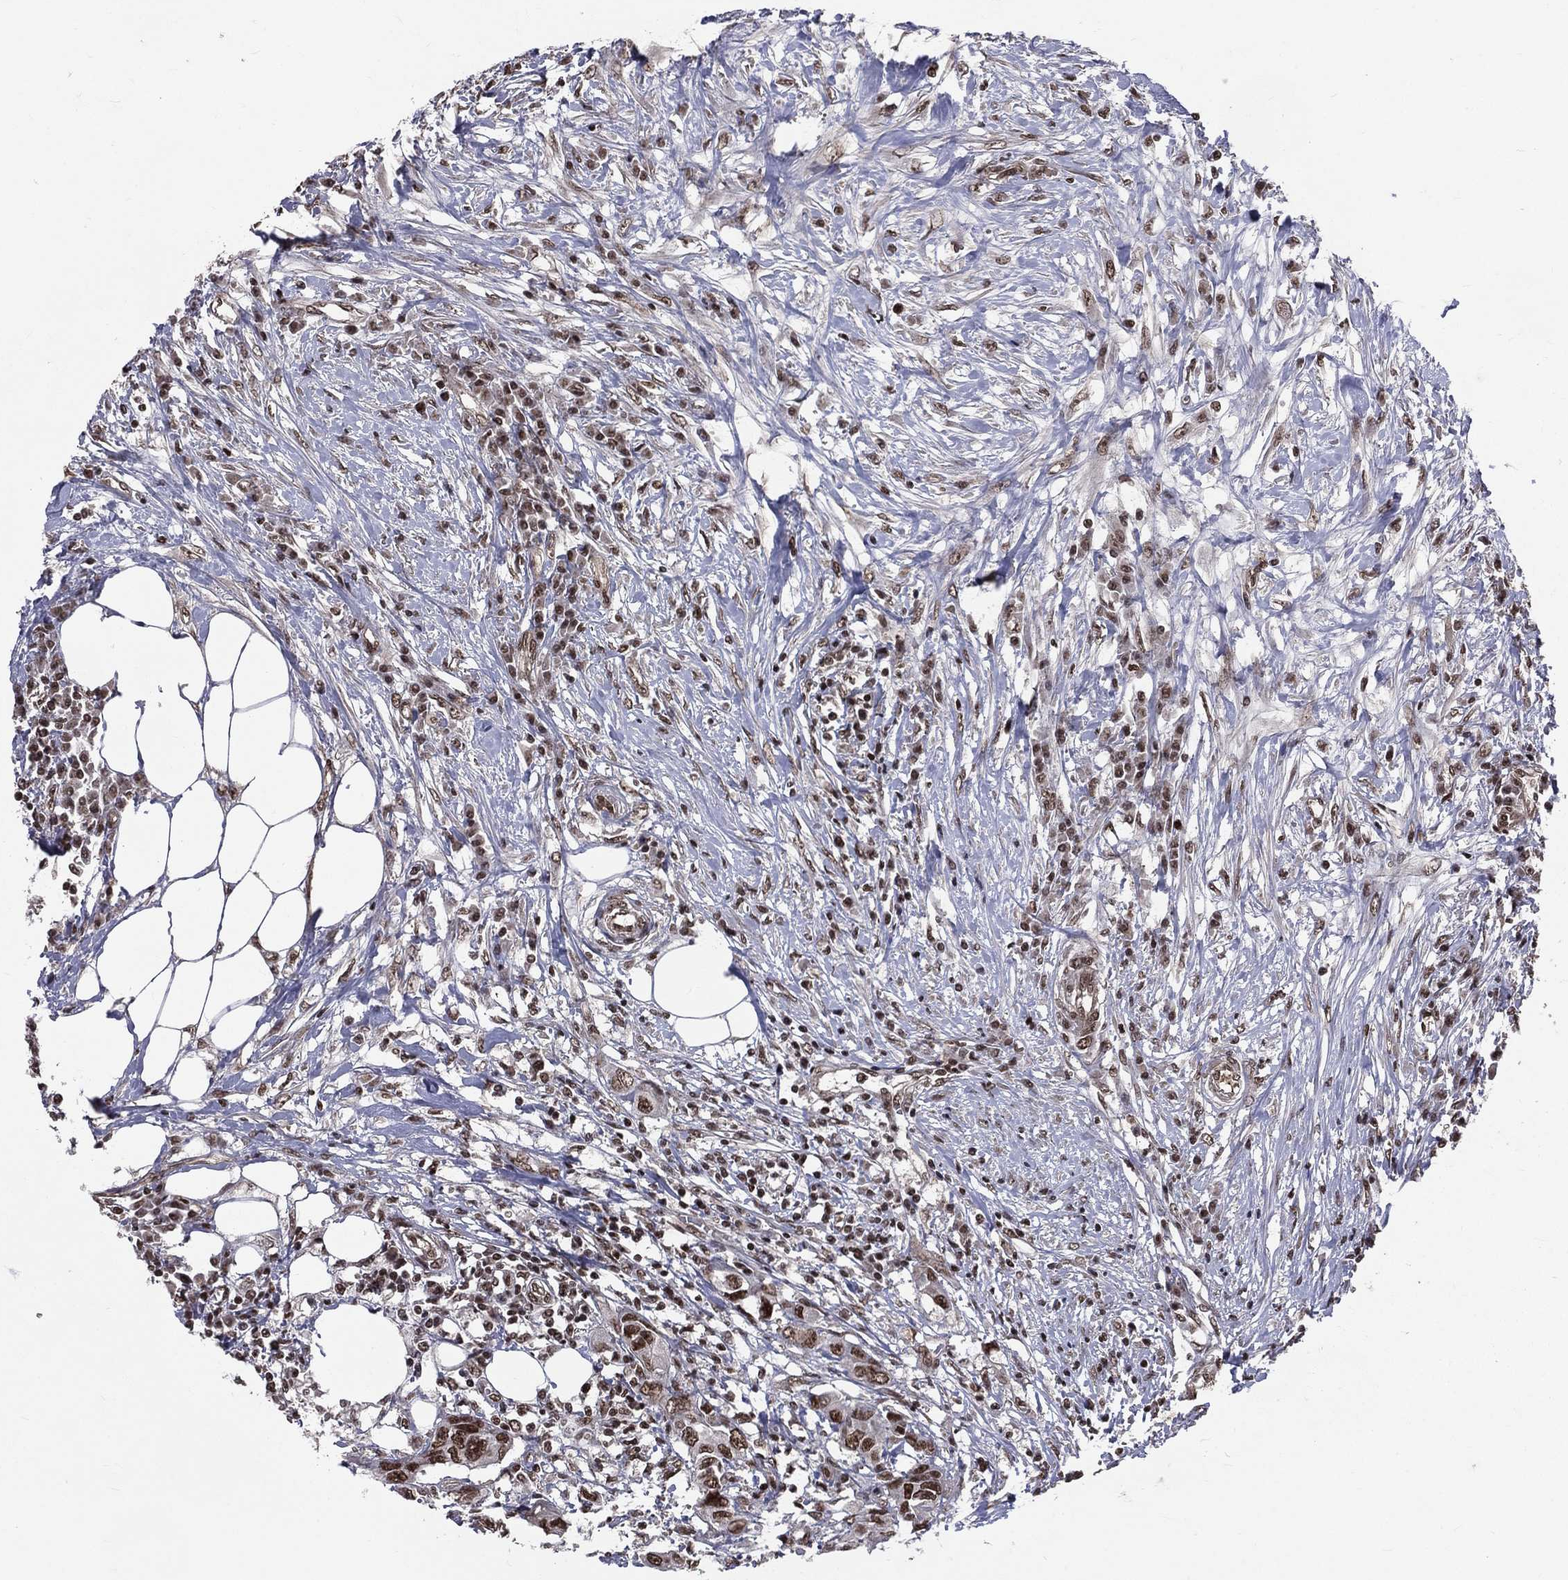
{"staining": {"intensity": "strong", "quantity": "25%-75%", "location": "nuclear"}, "tissue": "urothelial cancer", "cell_type": "Tumor cells", "image_type": "cancer", "snomed": [{"axis": "morphology", "description": "Urothelial carcinoma, NOS"}, {"axis": "morphology", "description": "Urothelial carcinoma, High grade"}, {"axis": "topography", "description": "Urinary bladder"}], "caption": "Strong nuclear staining for a protein is present in about 25%-75% of tumor cells of urothelial carcinoma (high-grade) using immunohistochemistry.", "gene": "SMC3", "patient": {"sex": "male", "age": 63}}